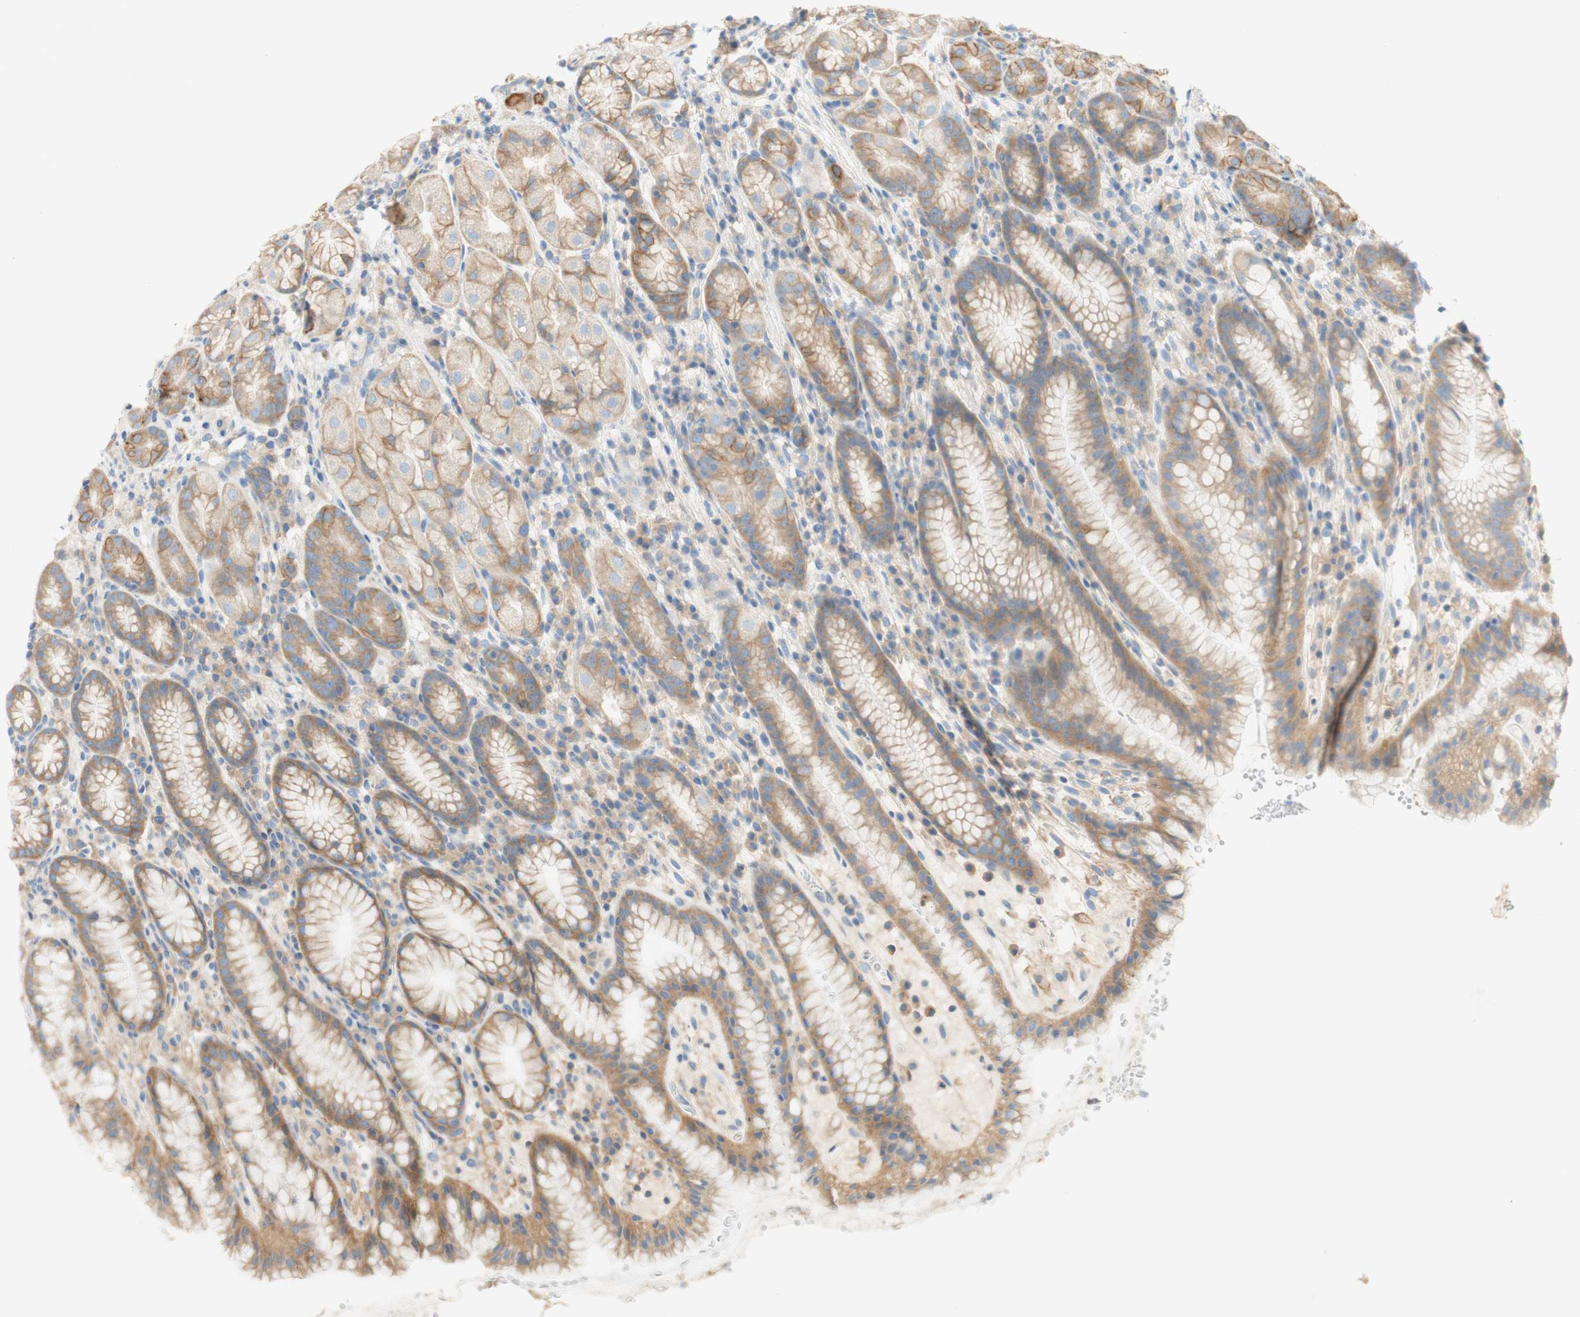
{"staining": {"intensity": "weak", "quantity": ">75%", "location": "cytoplasmic/membranous"}, "tissue": "stomach", "cell_type": "Glandular cells", "image_type": "normal", "snomed": [{"axis": "morphology", "description": "Normal tissue, NOS"}, {"axis": "topography", "description": "Stomach, lower"}], "caption": "Stomach stained with immunohistochemistry reveals weak cytoplasmic/membranous expression in about >75% of glandular cells. (DAB IHC with brightfield microscopy, high magnification).", "gene": "ATP2B1", "patient": {"sex": "male", "age": 52}}